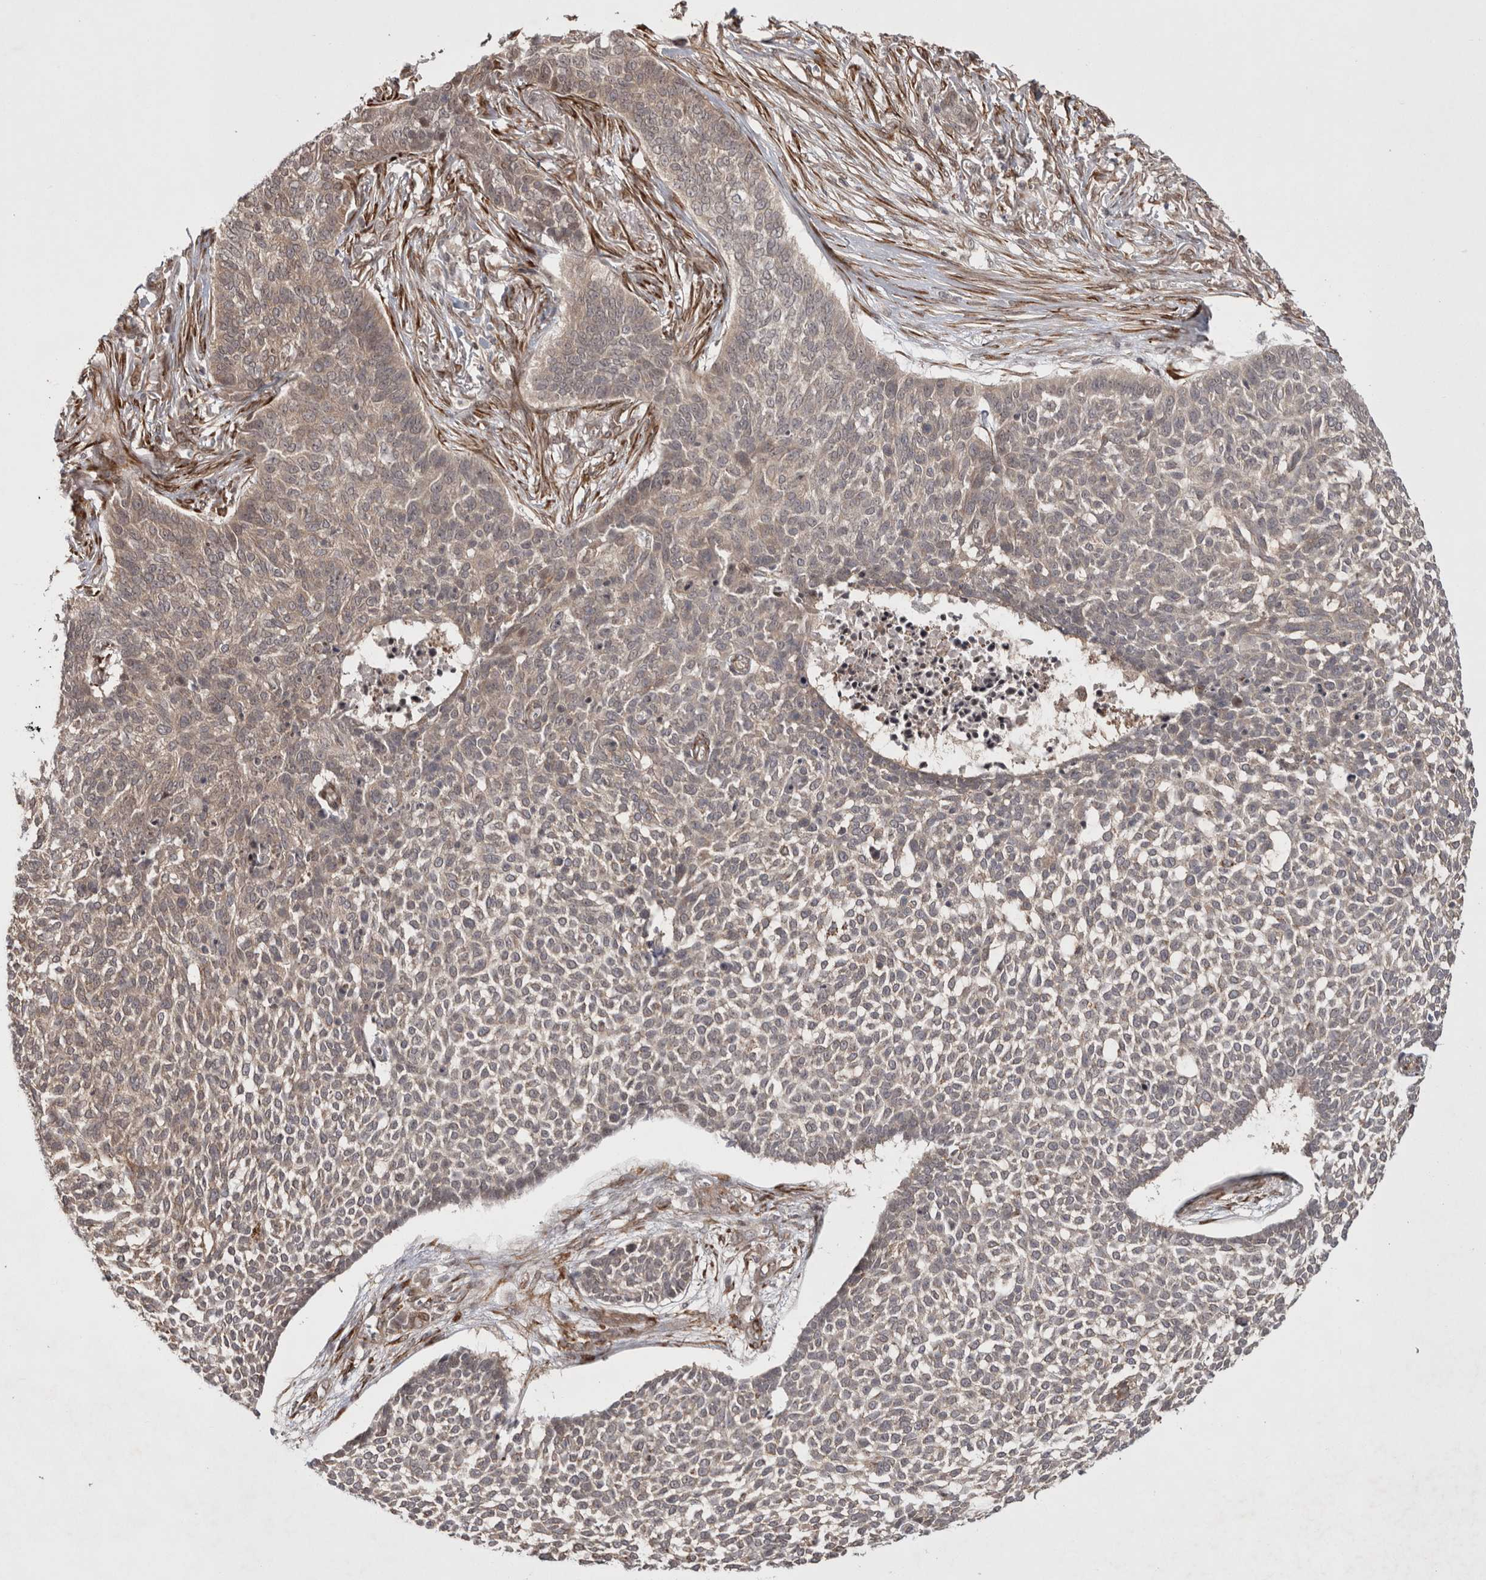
{"staining": {"intensity": "weak", "quantity": "25%-75%", "location": "cytoplasmic/membranous"}, "tissue": "skin cancer", "cell_type": "Tumor cells", "image_type": "cancer", "snomed": [{"axis": "morphology", "description": "Basal cell carcinoma"}, {"axis": "topography", "description": "Skin"}], "caption": "A high-resolution photomicrograph shows IHC staining of skin cancer (basal cell carcinoma), which demonstrates weak cytoplasmic/membranous expression in approximately 25%-75% of tumor cells.", "gene": "ZNF318", "patient": {"sex": "male", "age": 85}}